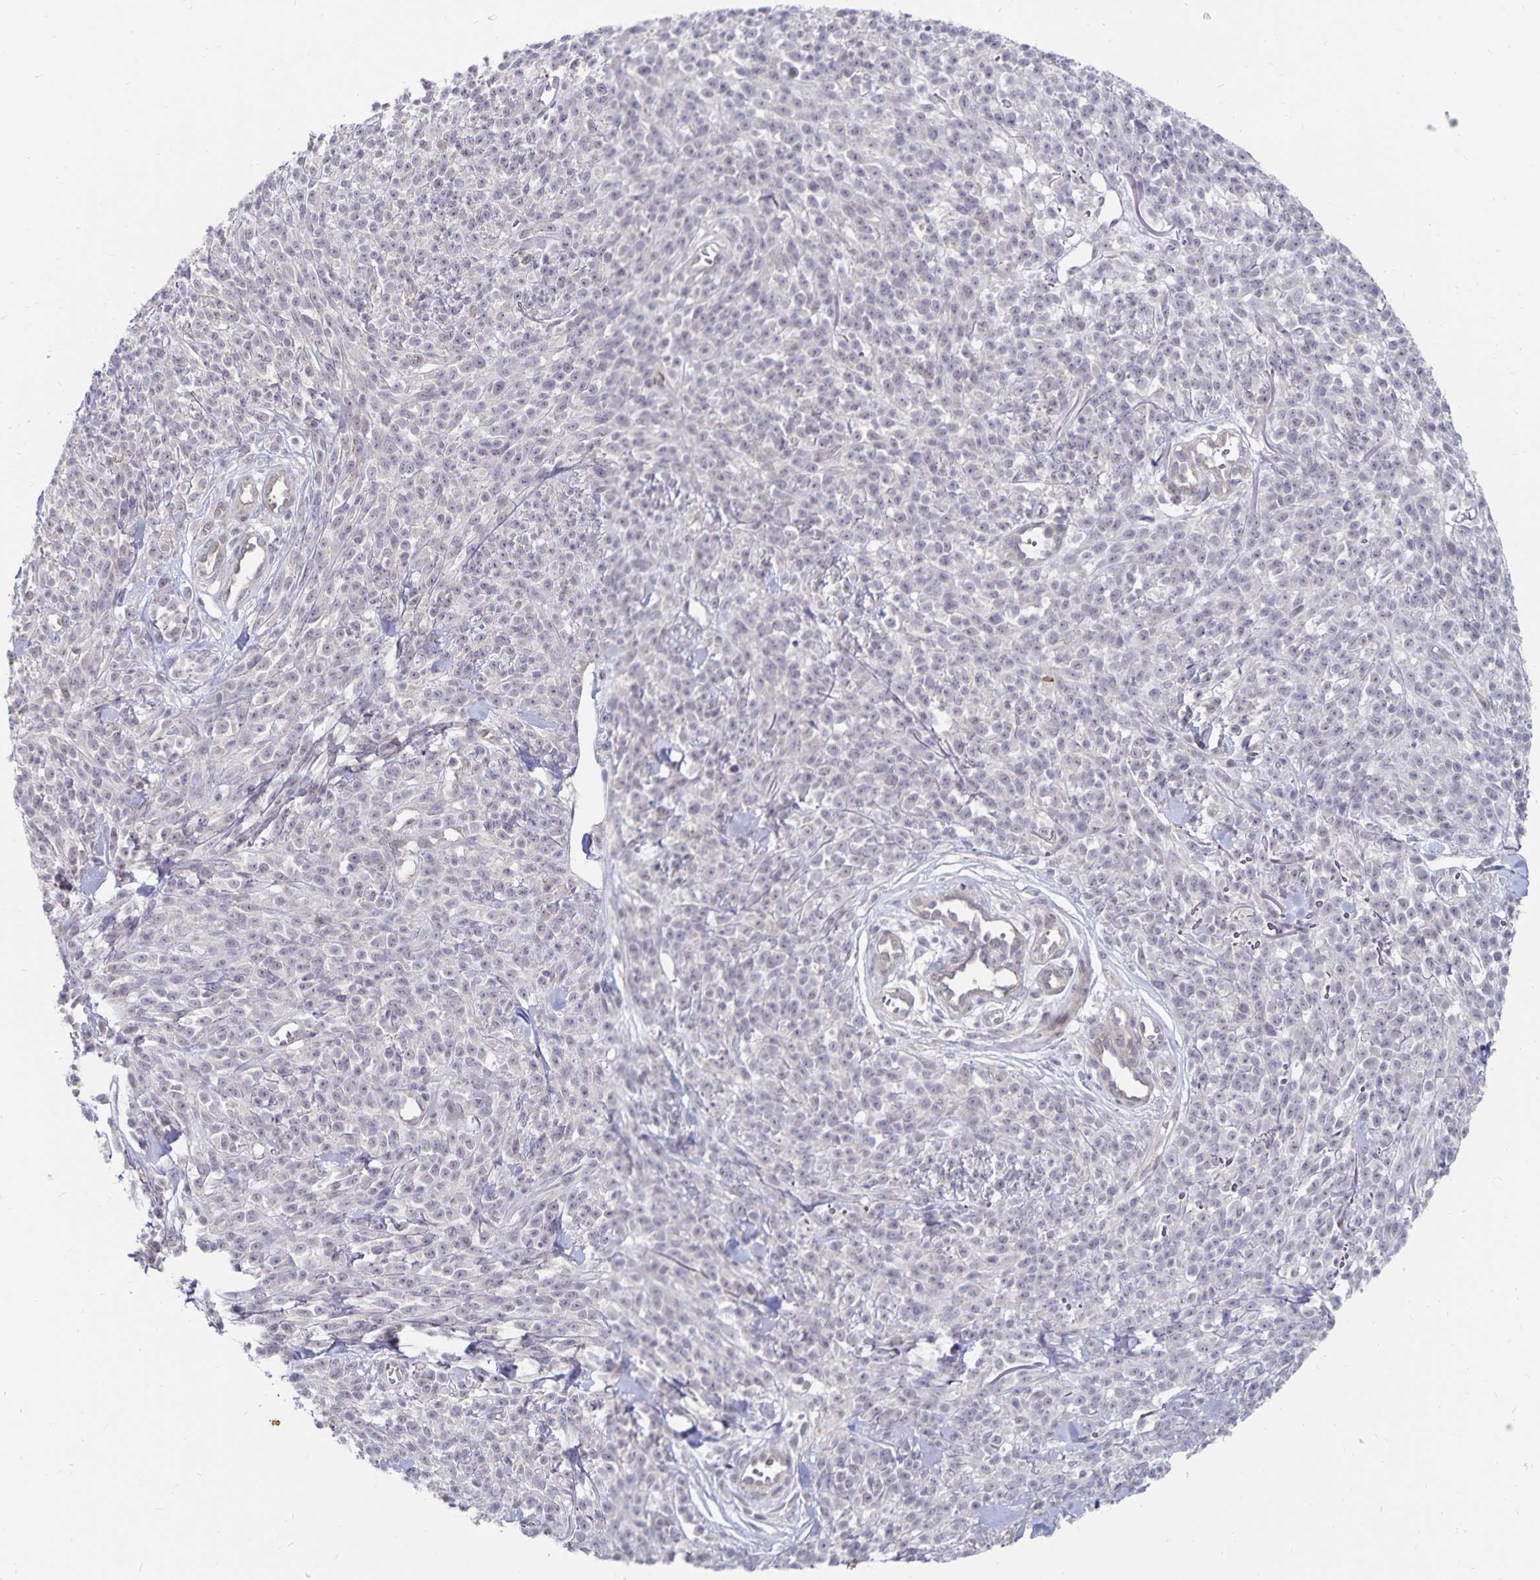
{"staining": {"intensity": "negative", "quantity": "none", "location": "none"}, "tissue": "melanoma", "cell_type": "Tumor cells", "image_type": "cancer", "snomed": [{"axis": "morphology", "description": "Malignant melanoma, NOS"}, {"axis": "topography", "description": "Skin"}, {"axis": "topography", "description": "Skin of trunk"}], "caption": "An image of melanoma stained for a protein demonstrates no brown staining in tumor cells.", "gene": "CDKN2B", "patient": {"sex": "male", "age": 74}}